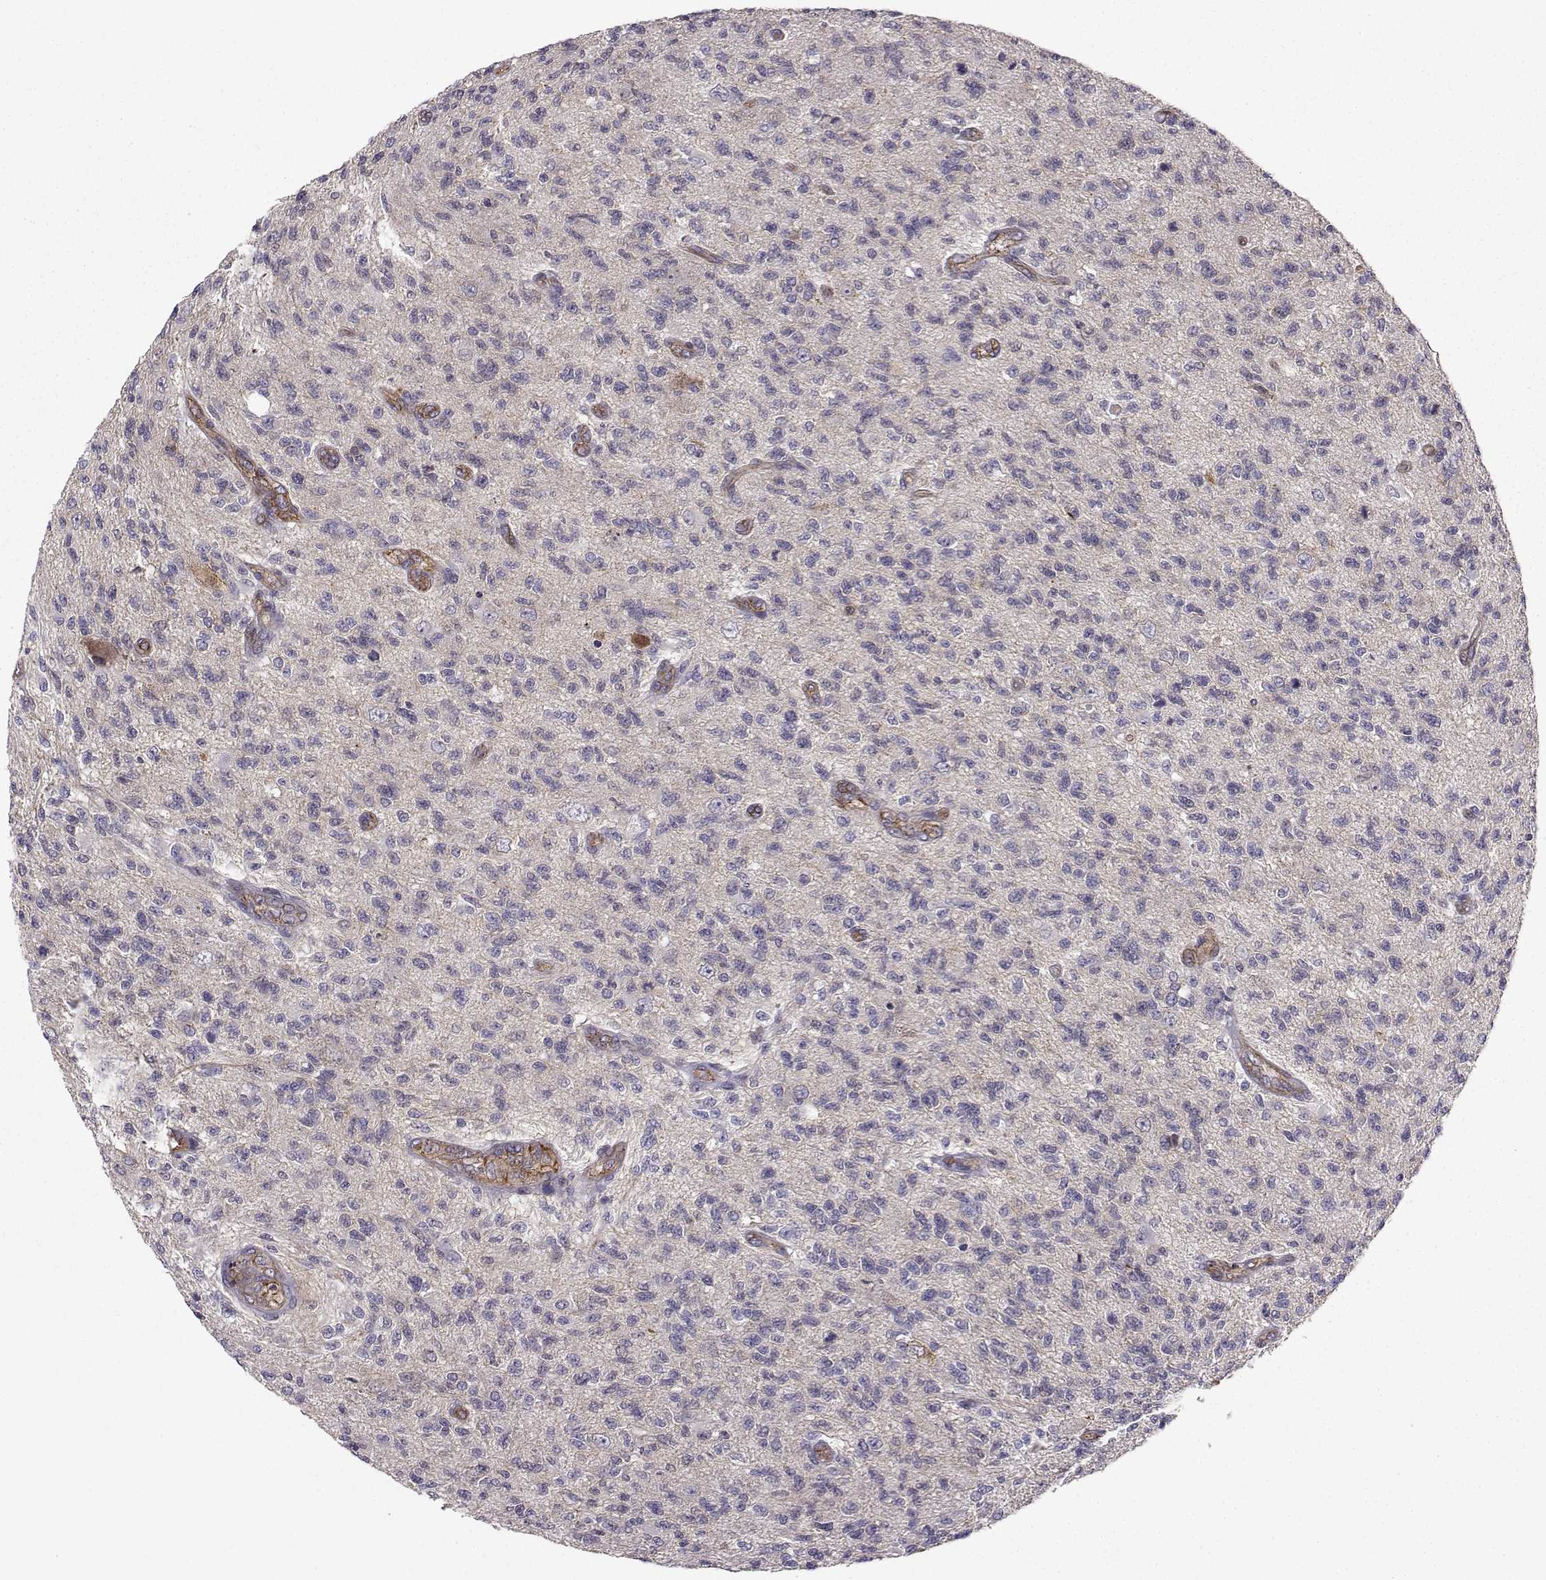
{"staining": {"intensity": "negative", "quantity": "none", "location": "none"}, "tissue": "glioma", "cell_type": "Tumor cells", "image_type": "cancer", "snomed": [{"axis": "morphology", "description": "Glioma, malignant, High grade"}, {"axis": "topography", "description": "Brain"}], "caption": "Image shows no significant protein staining in tumor cells of high-grade glioma (malignant).", "gene": "ITGB8", "patient": {"sex": "male", "age": 56}}